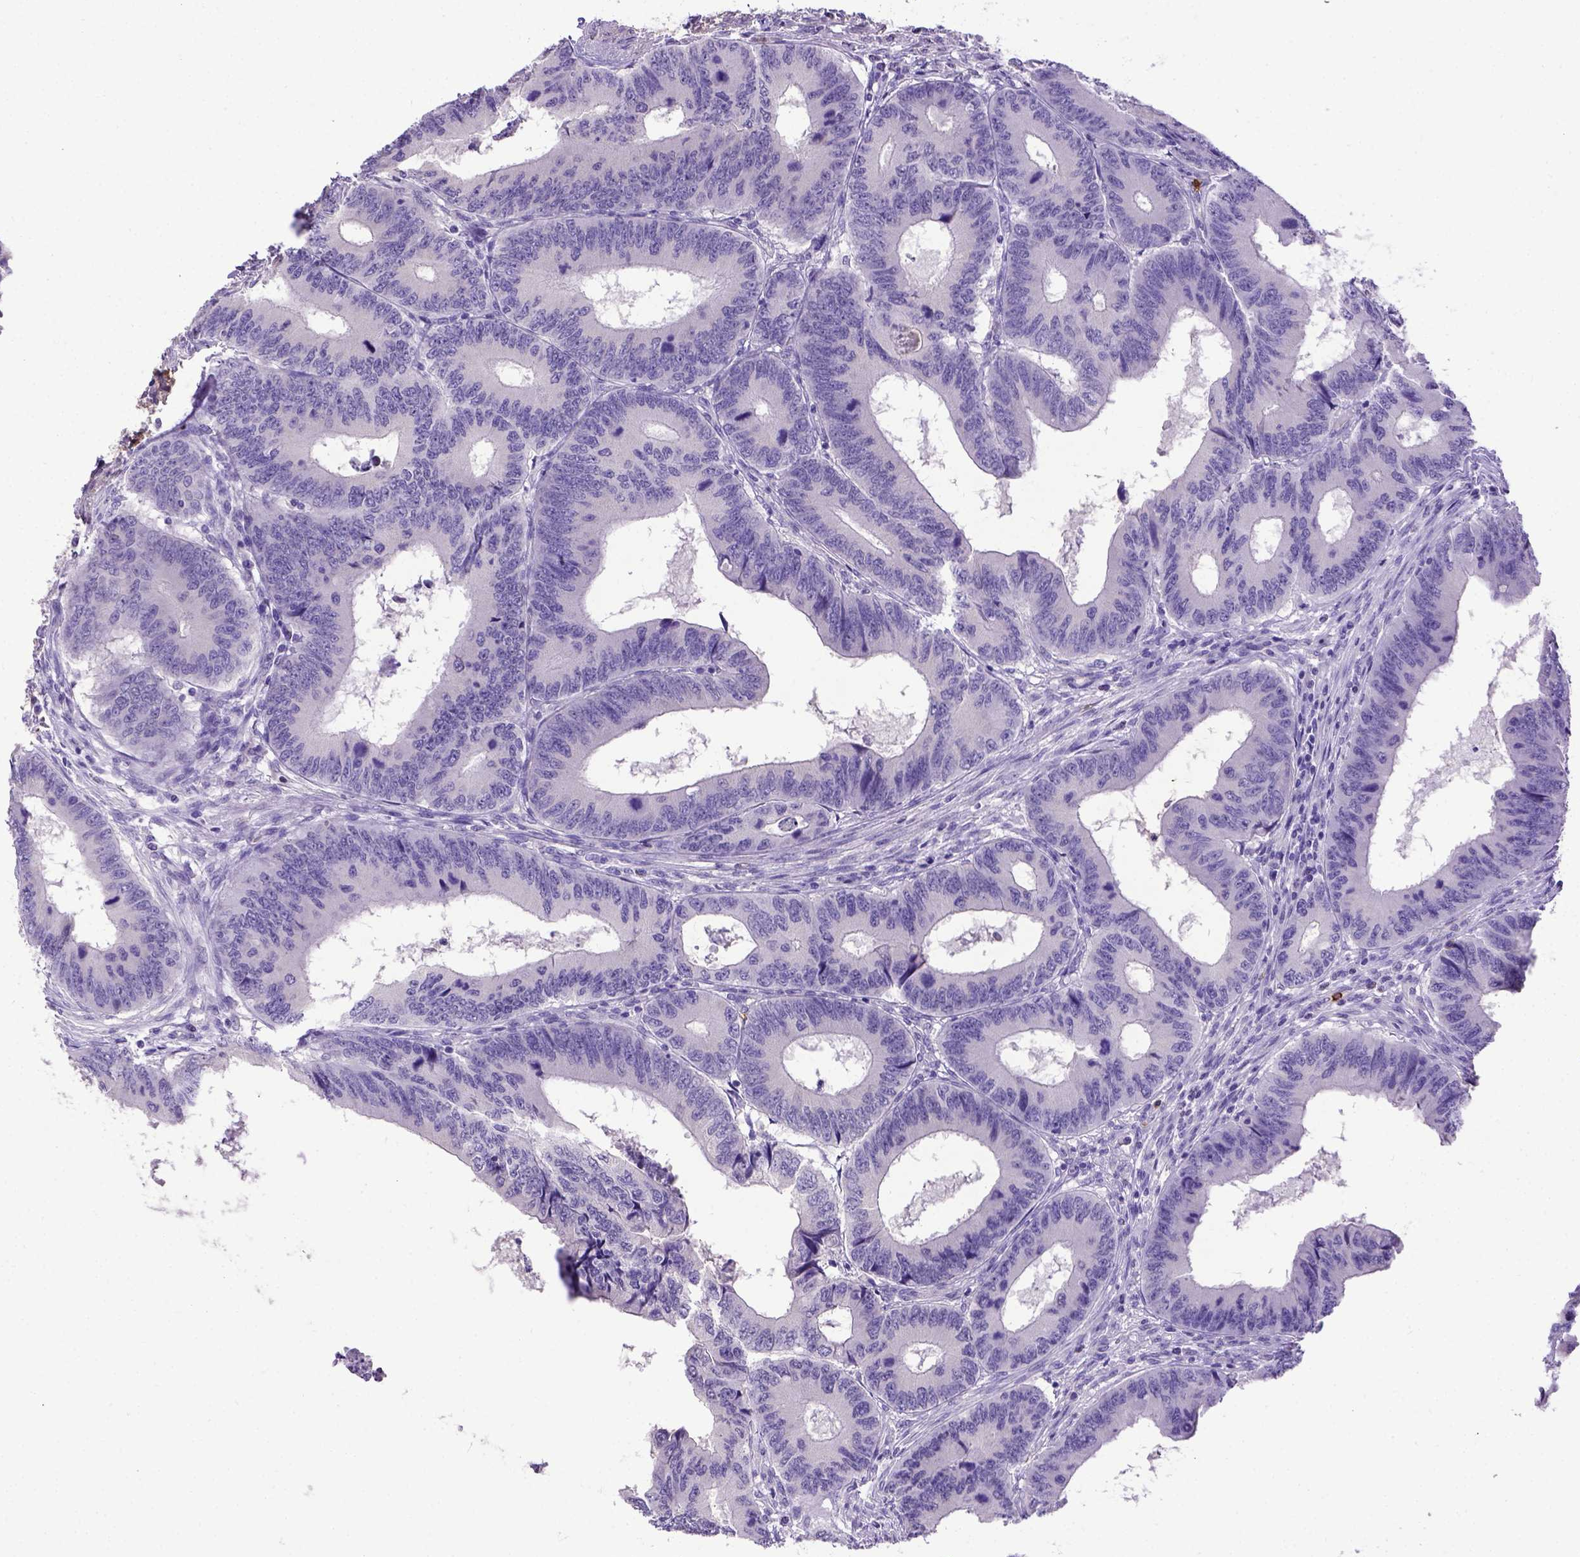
{"staining": {"intensity": "negative", "quantity": "none", "location": "none"}, "tissue": "colorectal cancer", "cell_type": "Tumor cells", "image_type": "cancer", "snomed": [{"axis": "morphology", "description": "Adenocarcinoma, NOS"}, {"axis": "topography", "description": "Colon"}], "caption": "Immunohistochemistry (IHC) histopathology image of neoplastic tissue: human colorectal cancer stained with DAB (3,3'-diaminobenzidine) shows no significant protein staining in tumor cells.", "gene": "B3GAT1", "patient": {"sex": "male", "age": 53}}